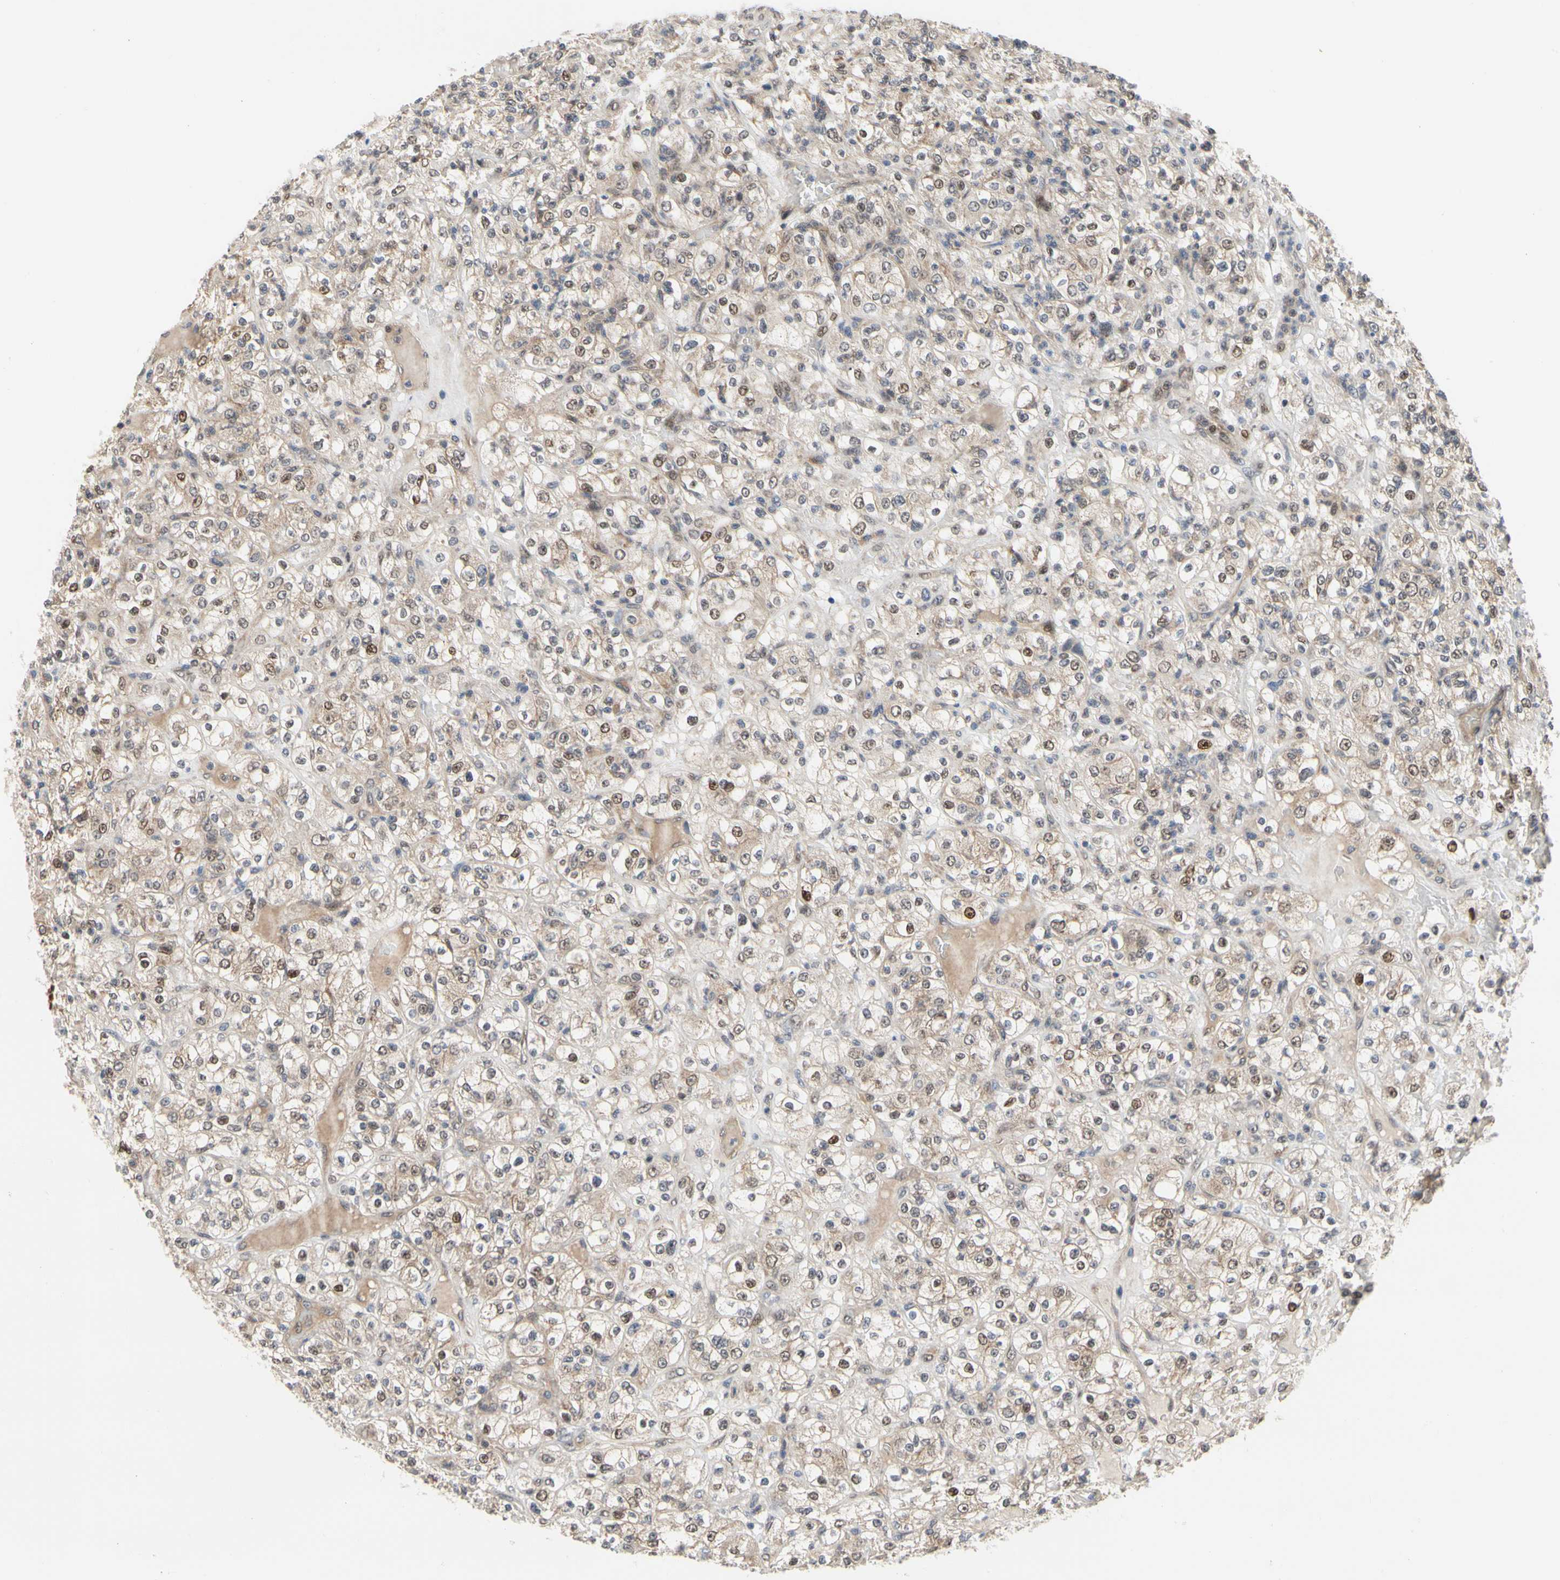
{"staining": {"intensity": "weak", "quantity": ">75%", "location": "cytoplasmic/membranous"}, "tissue": "renal cancer", "cell_type": "Tumor cells", "image_type": "cancer", "snomed": [{"axis": "morphology", "description": "Normal tissue, NOS"}, {"axis": "morphology", "description": "Adenocarcinoma, NOS"}, {"axis": "topography", "description": "Kidney"}], "caption": "Brown immunohistochemical staining in renal cancer demonstrates weak cytoplasmic/membranous staining in about >75% of tumor cells.", "gene": "CDK5", "patient": {"sex": "female", "age": 72}}